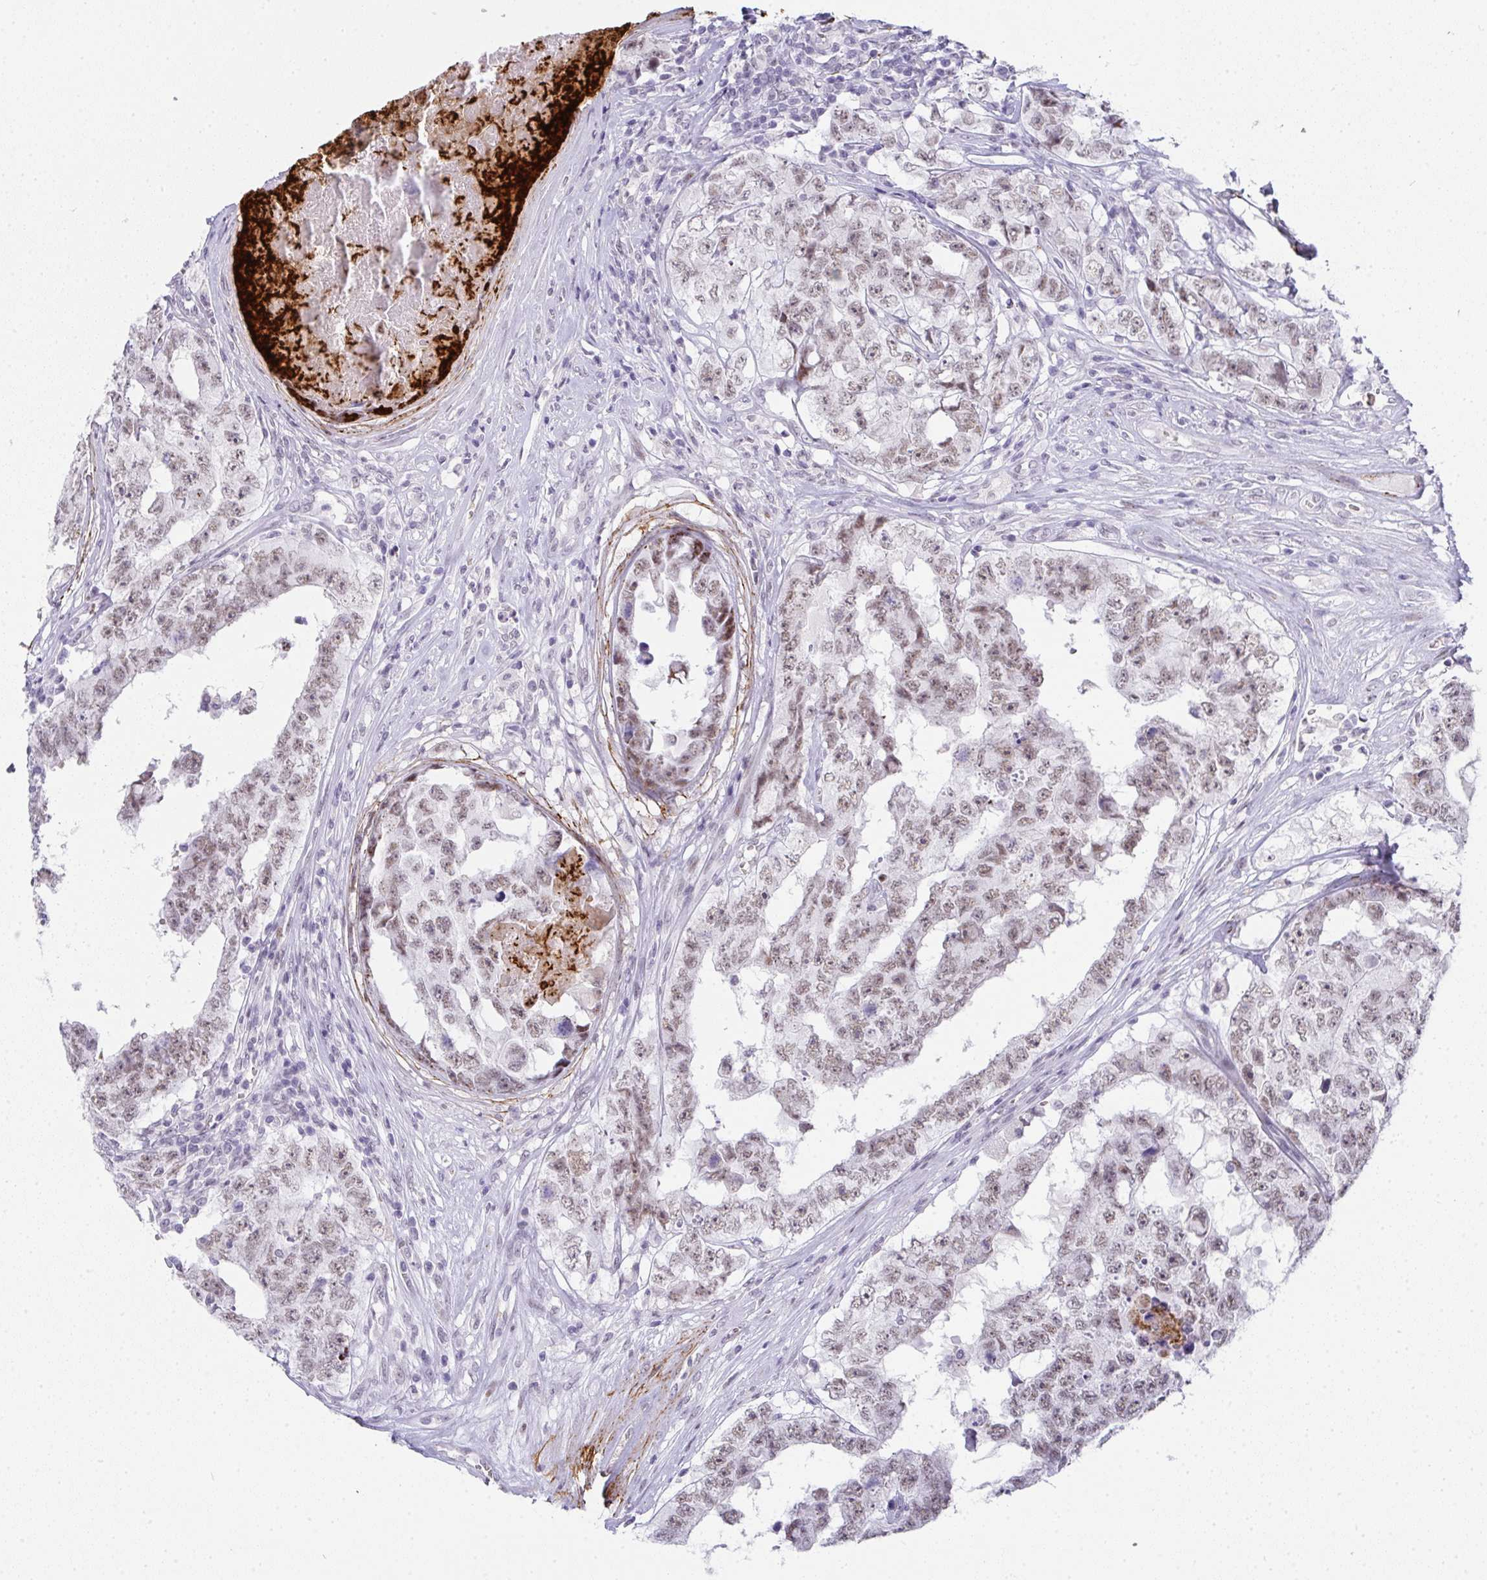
{"staining": {"intensity": "weak", "quantity": ">75%", "location": "nuclear"}, "tissue": "testis cancer", "cell_type": "Tumor cells", "image_type": "cancer", "snomed": [{"axis": "morphology", "description": "Normal tissue, NOS"}, {"axis": "morphology", "description": "Carcinoma, Embryonal, NOS"}, {"axis": "topography", "description": "Testis"}, {"axis": "topography", "description": "Epididymis"}], "caption": "Immunohistochemistry (IHC) image of human testis cancer (embryonal carcinoma) stained for a protein (brown), which demonstrates low levels of weak nuclear staining in approximately >75% of tumor cells.", "gene": "TNMD", "patient": {"sex": "male", "age": 25}}